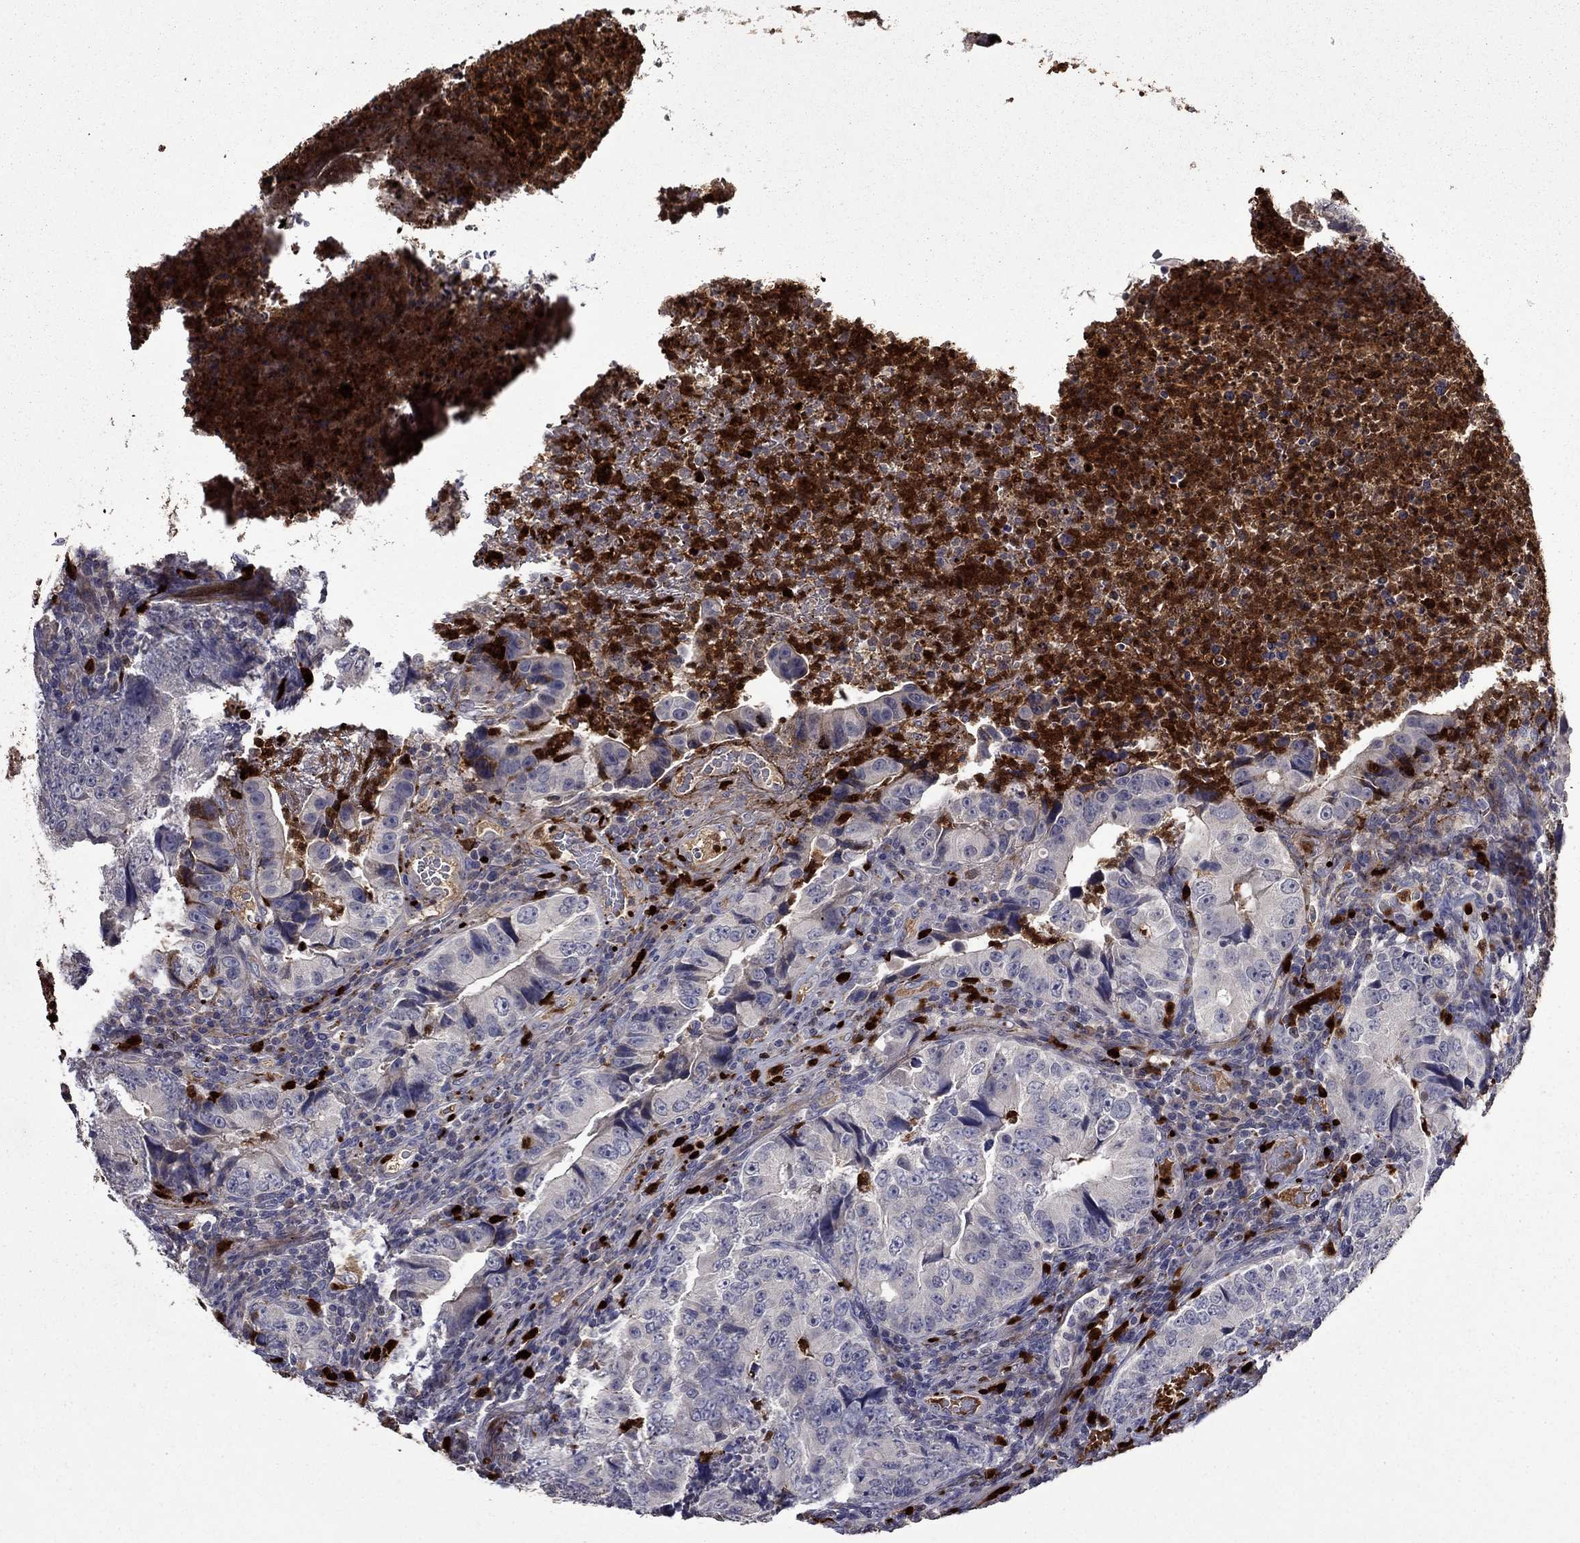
{"staining": {"intensity": "negative", "quantity": "none", "location": "none"}, "tissue": "colorectal cancer", "cell_type": "Tumor cells", "image_type": "cancer", "snomed": [{"axis": "morphology", "description": "Adenocarcinoma, NOS"}, {"axis": "topography", "description": "Colon"}], "caption": "DAB (3,3'-diaminobenzidine) immunohistochemical staining of adenocarcinoma (colorectal) demonstrates no significant expression in tumor cells.", "gene": "SATB1", "patient": {"sex": "female", "age": 72}}